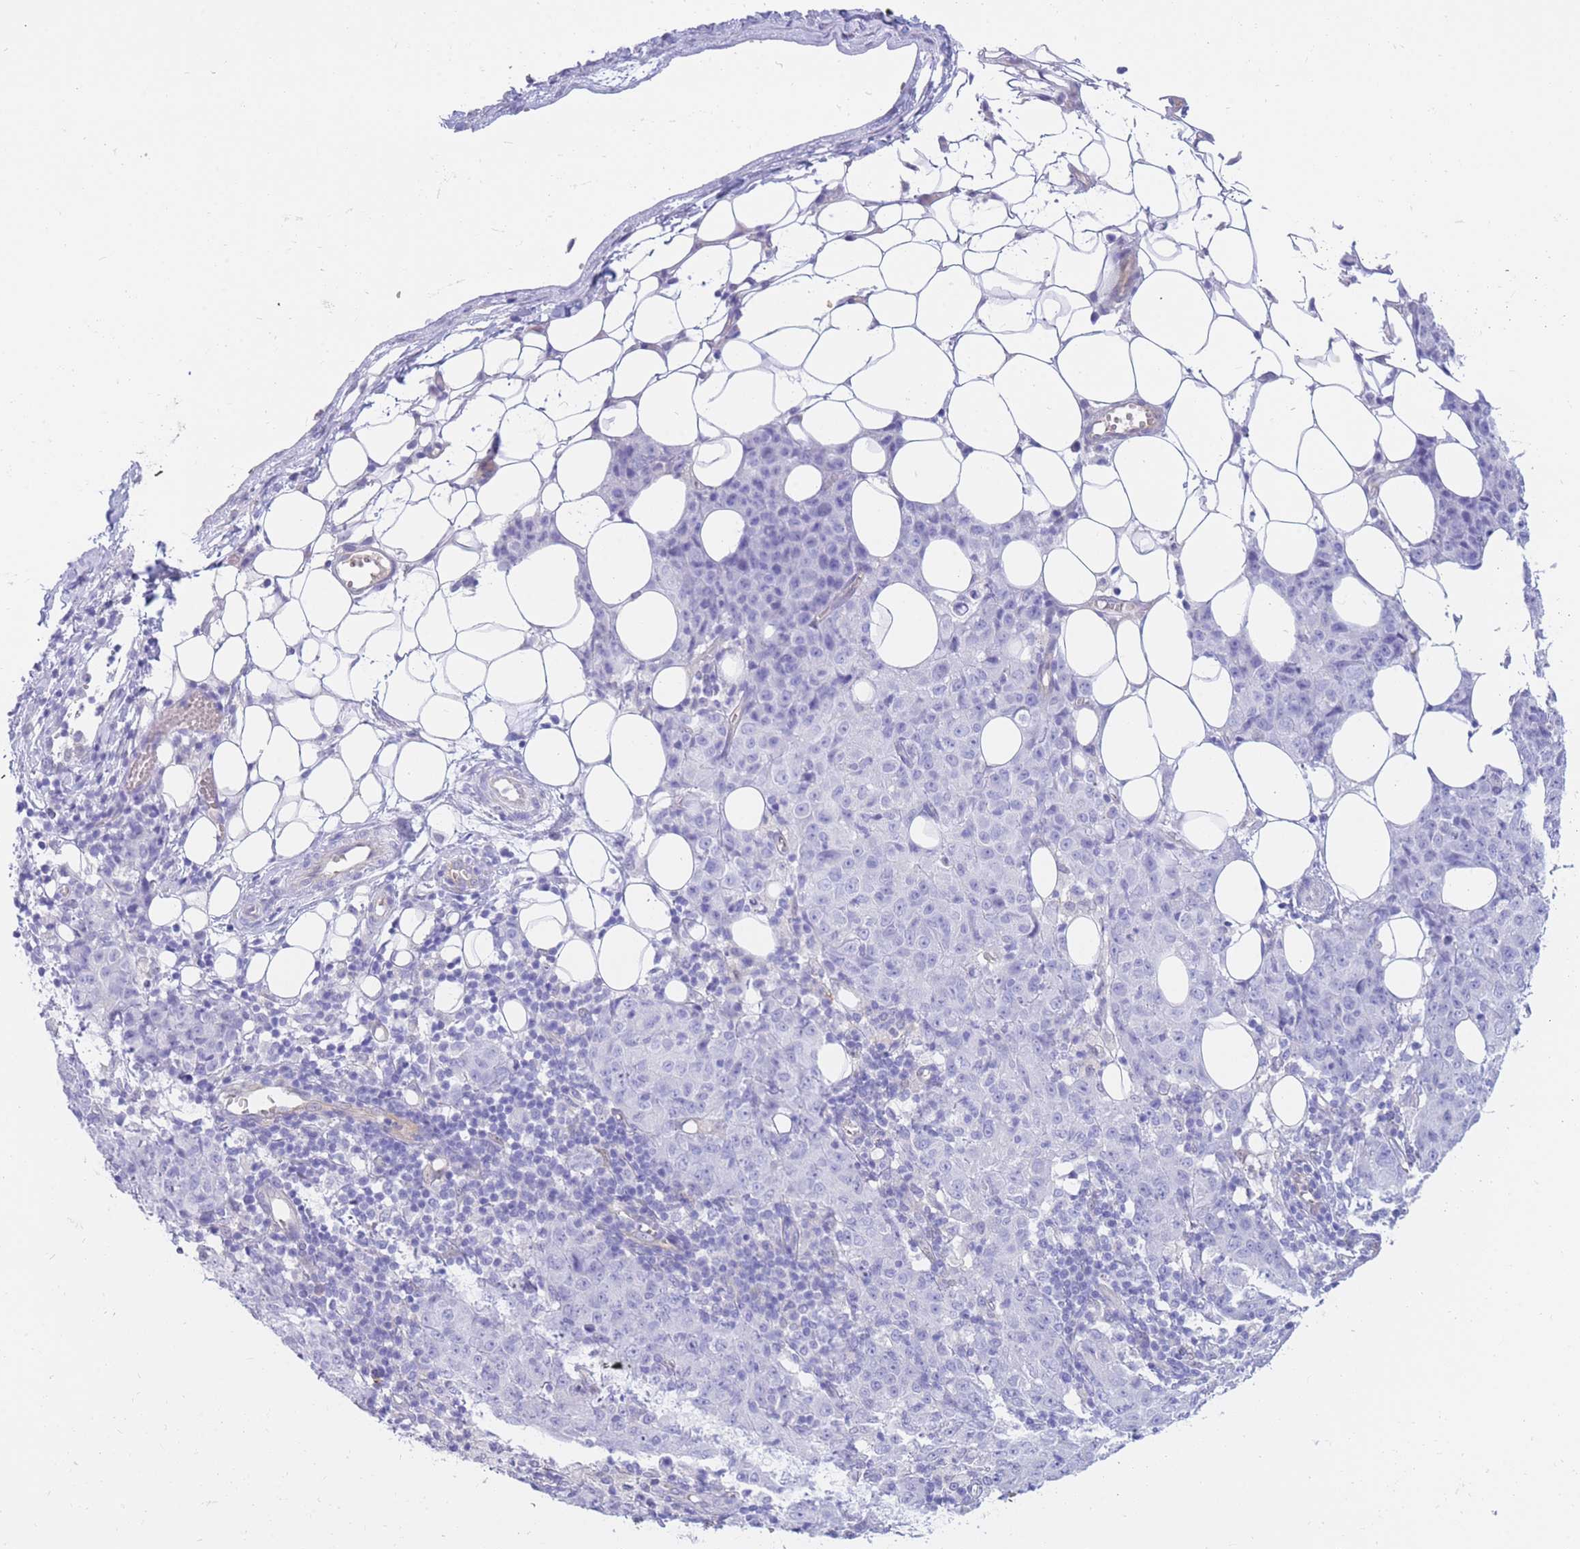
{"staining": {"intensity": "negative", "quantity": "none", "location": "none"}, "tissue": "ovarian cancer", "cell_type": "Tumor cells", "image_type": "cancer", "snomed": [{"axis": "morphology", "description": "Carcinoma, endometroid"}, {"axis": "topography", "description": "Ovary"}], "caption": "High power microscopy image of an immunohistochemistry (IHC) micrograph of ovarian cancer (endometroid carcinoma), revealing no significant staining in tumor cells.", "gene": "SULT1A1", "patient": {"sex": "female", "age": 42}}